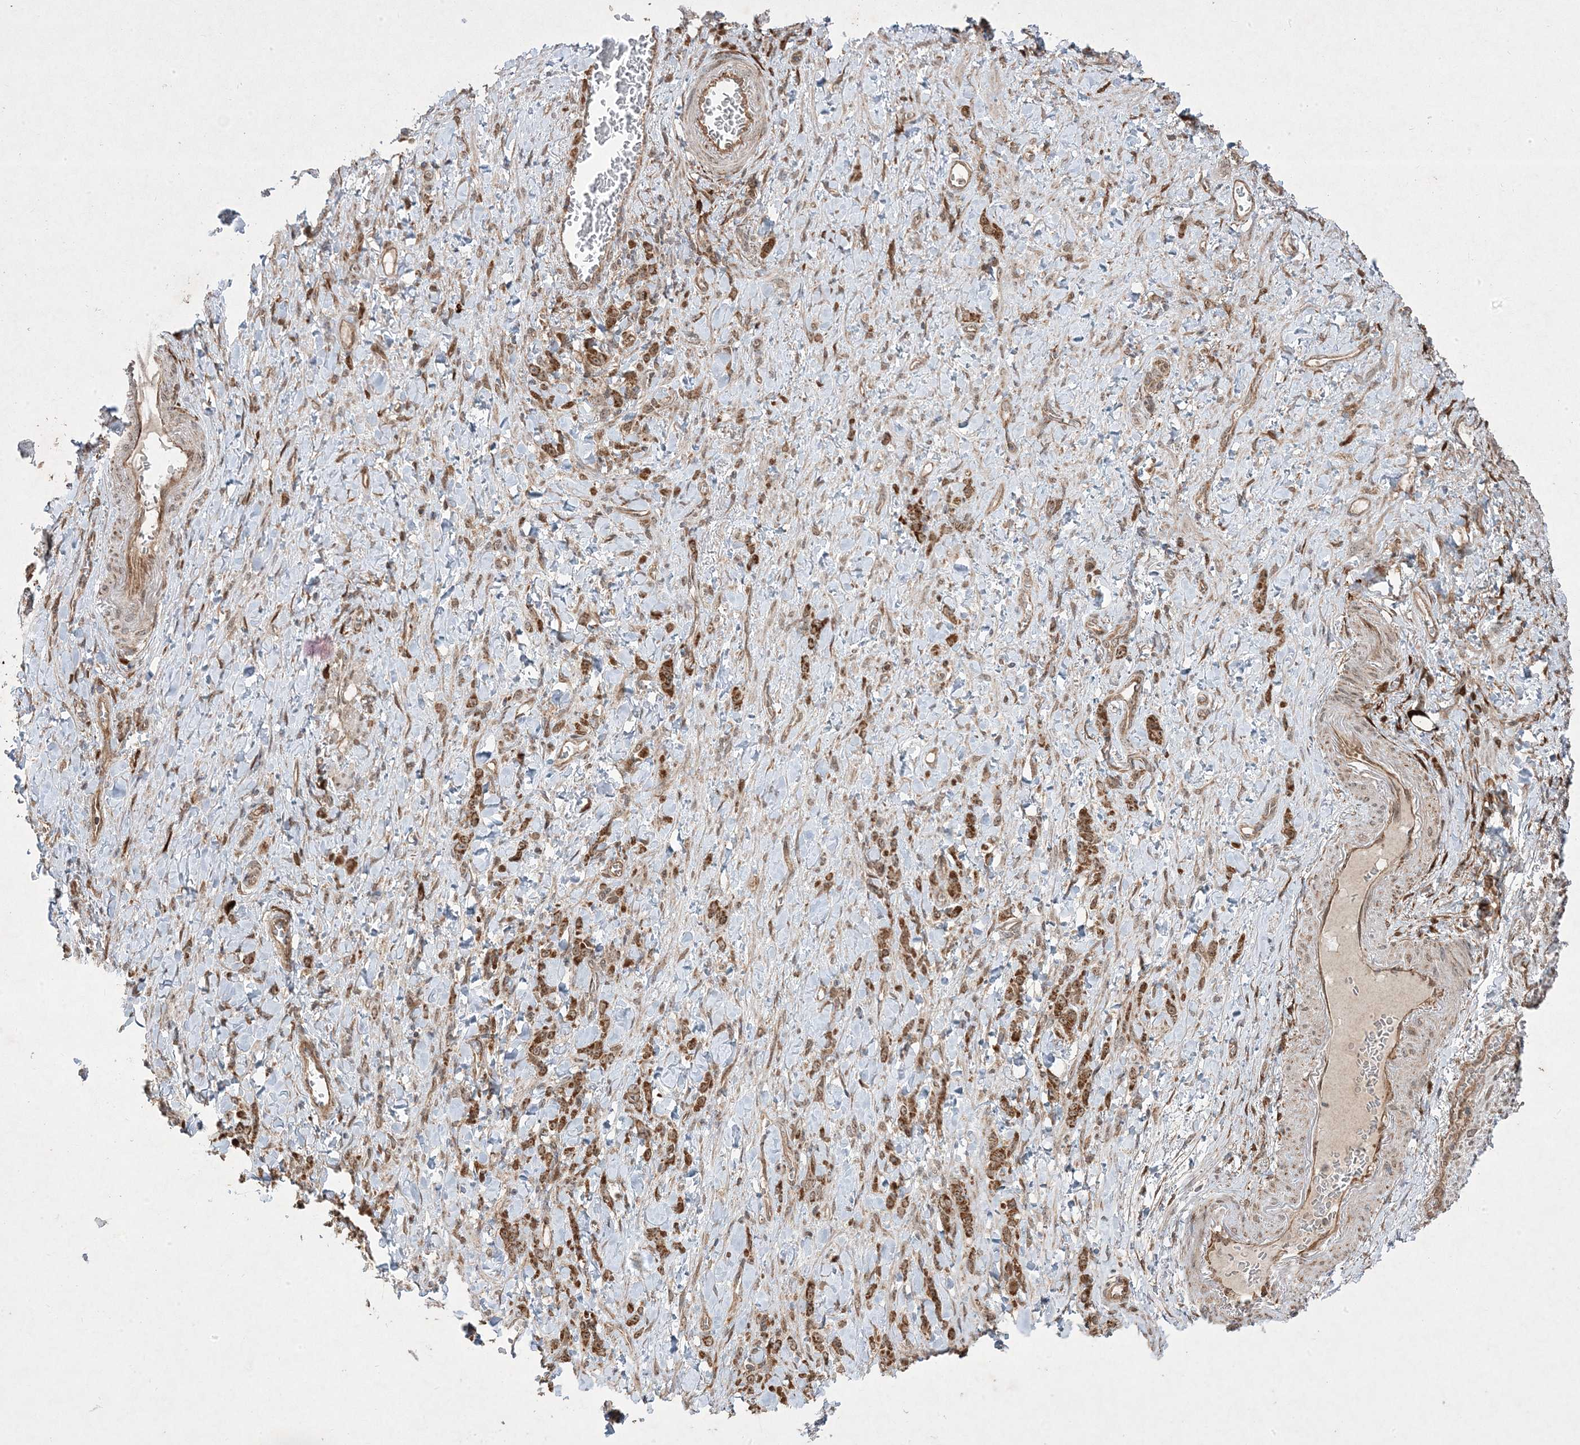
{"staining": {"intensity": "moderate", "quantity": ">75%", "location": "cytoplasmic/membranous,nuclear"}, "tissue": "stomach cancer", "cell_type": "Tumor cells", "image_type": "cancer", "snomed": [{"axis": "morphology", "description": "Normal tissue, NOS"}, {"axis": "morphology", "description": "Adenocarcinoma, NOS"}, {"axis": "topography", "description": "Stomach"}], "caption": "This is a photomicrograph of IHC staining of stomach cancer, which shows moderate positivity in the cytoplasmic/membranous and nuclear of tumor cells.", "gene": "PLEKHM2", "patient": {"sex": "male", "age": 82}}